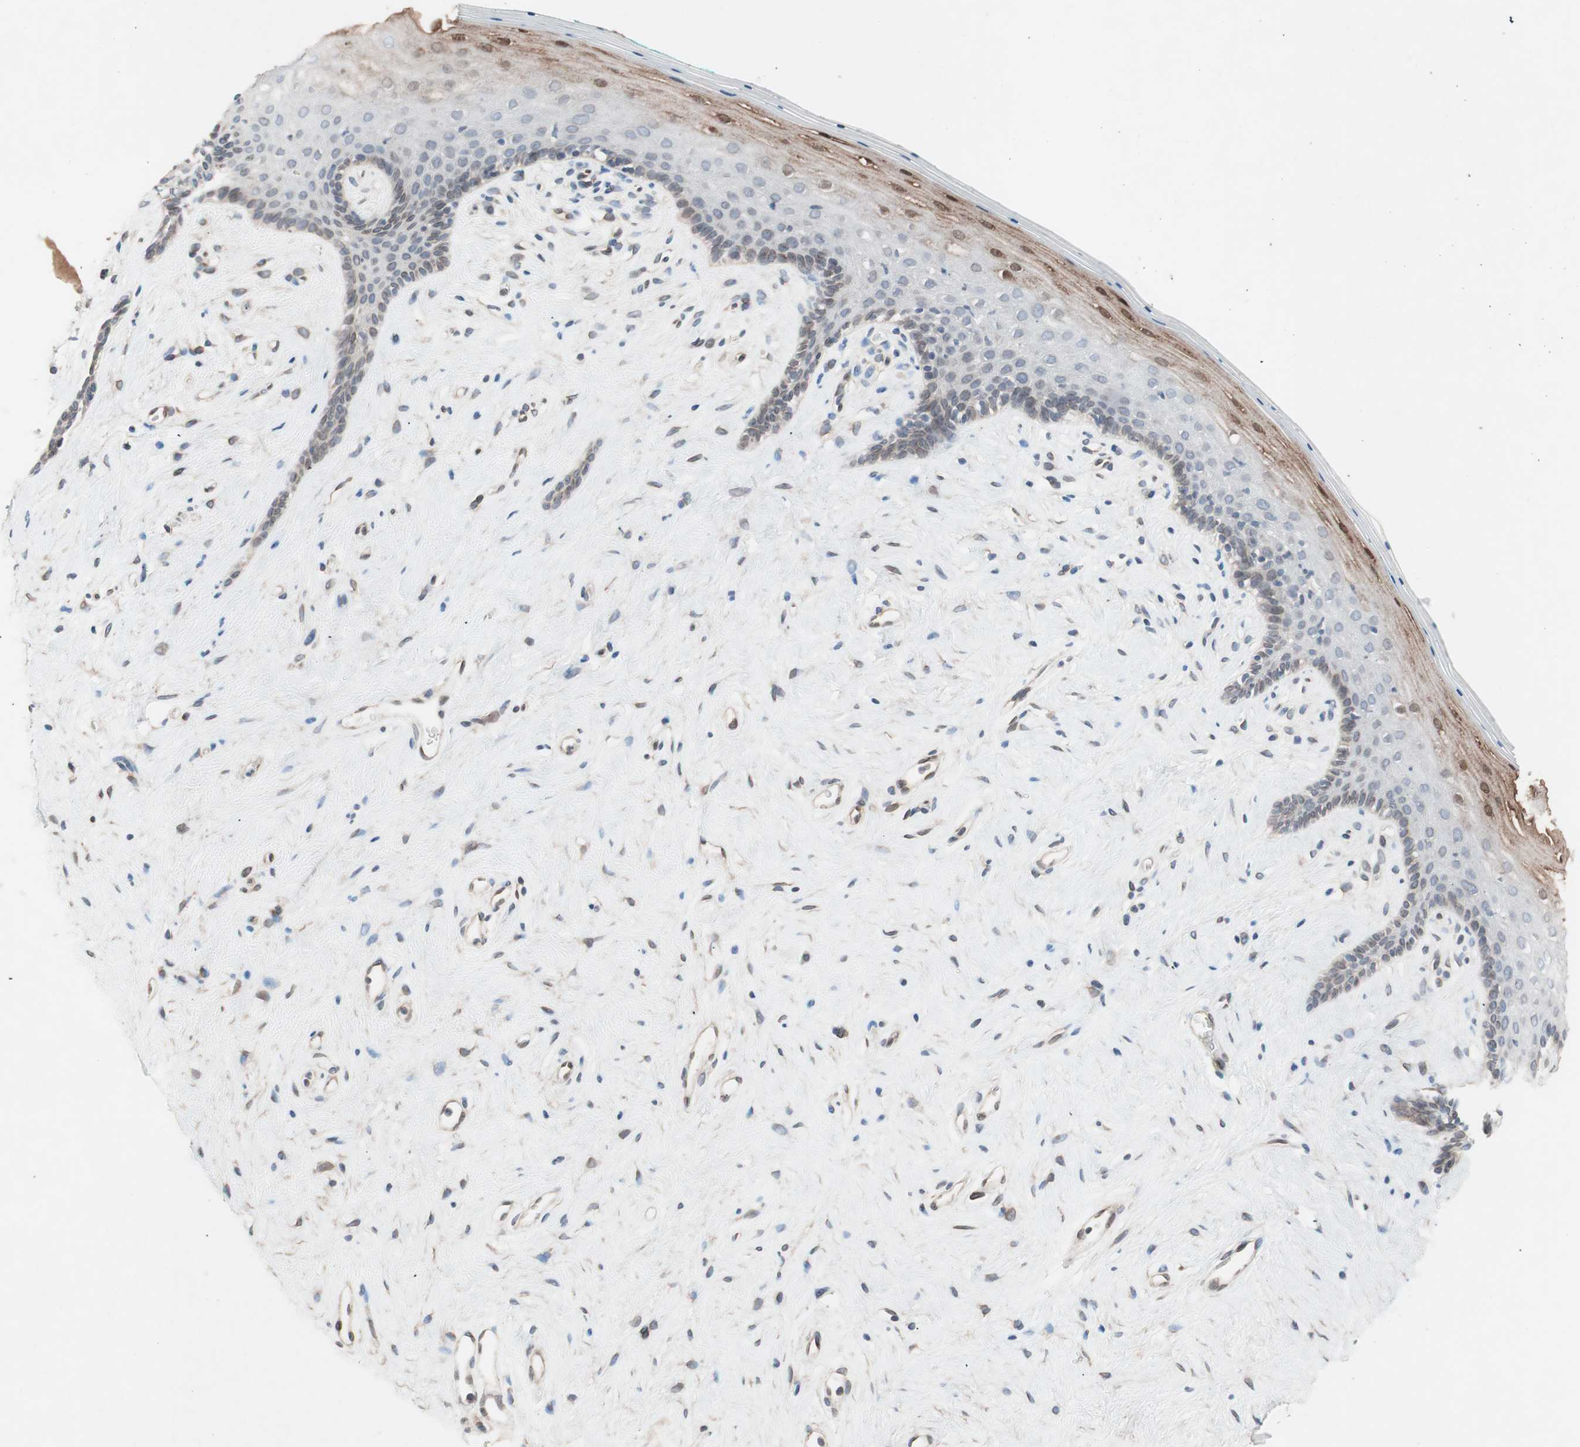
{"staining": {"intensity": "moderate", "quantity": "25%-75%", "location": "cytoplasmic/membranous,nuclear"}, "tissue": "vagina", "cell_type": "Squamous epithelial cells", "image_type": "normal", "snomed": [{"axis": "morphology", "description": "Normal tissue, NOS"}, {"axis": "topography", "description": "Vagina"}], "caption": "A high-resolution histopathology image shows immunohistochemistry staining of unremarkable vagina, which displays moderate cytoplasmic/membranous,nuclear staining in approximately 25%-75% of squamous epithelial cells. (DAB (3,3'-diaminobenzidine) IHC, brown staining for protein, blue staining for nuclei).", "gene": "ARNT2", "patient": {"sex": "female", "age": 44}}